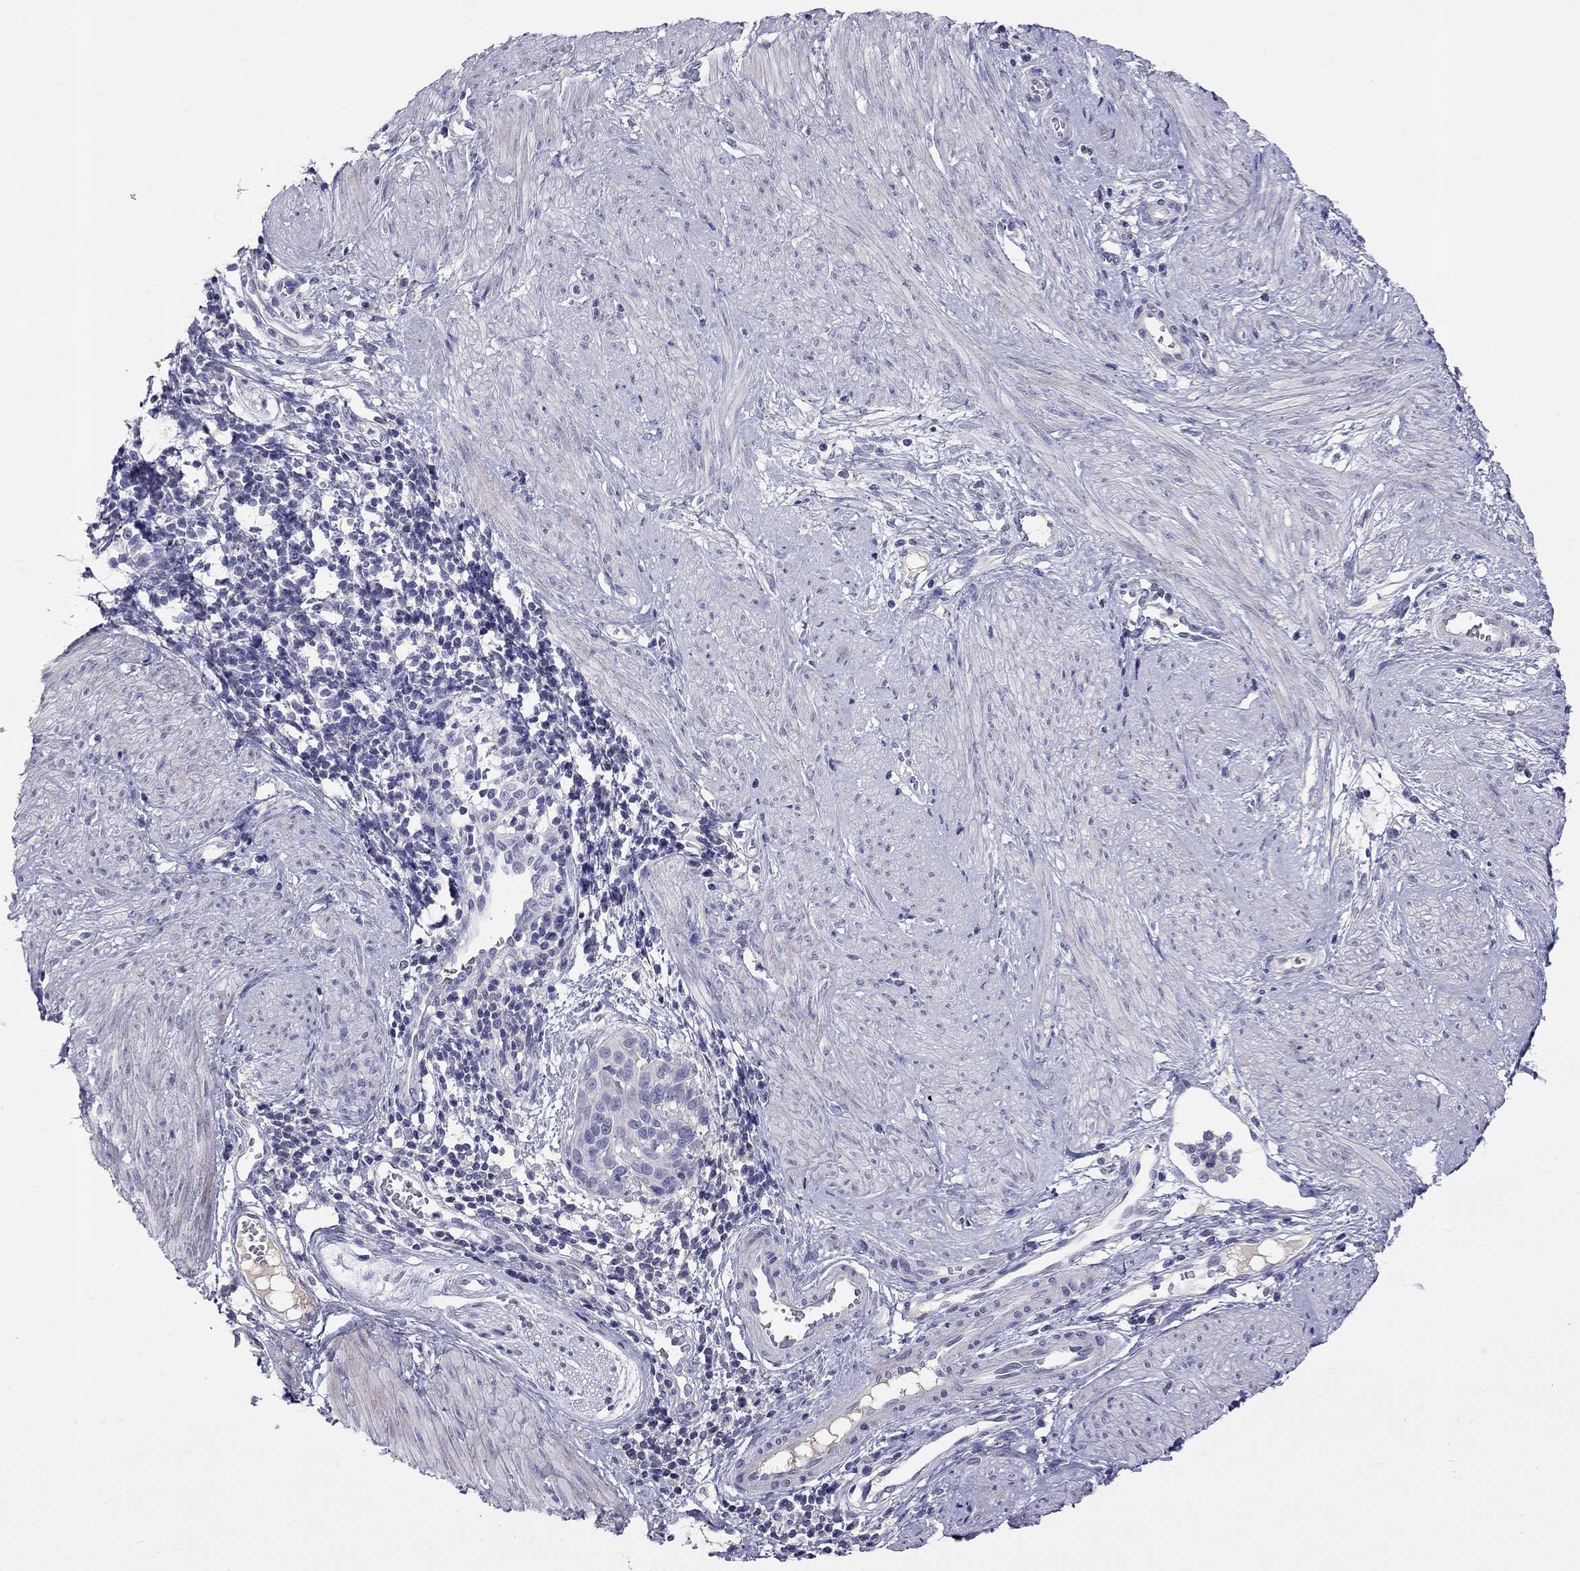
{"staining": {"intensity": "negative", "quantity": "none", "location": "none"}, "tissue": "cervical cancer", "cell_type": "Tumor cells", "image_type": "cancer", "snomed": [{"axis": "morphology", "description": "Squamous cell carcinoma, NOS"}, {"axis": "topography", "description": "Cervix"}], "caption": "Micrograph shows no protein staining in tumor cells of cervical cancer (squamous cell carcinoma) tissue.", "gene": "CFAP91", "patient": {"sex": "female", "age": 39}}